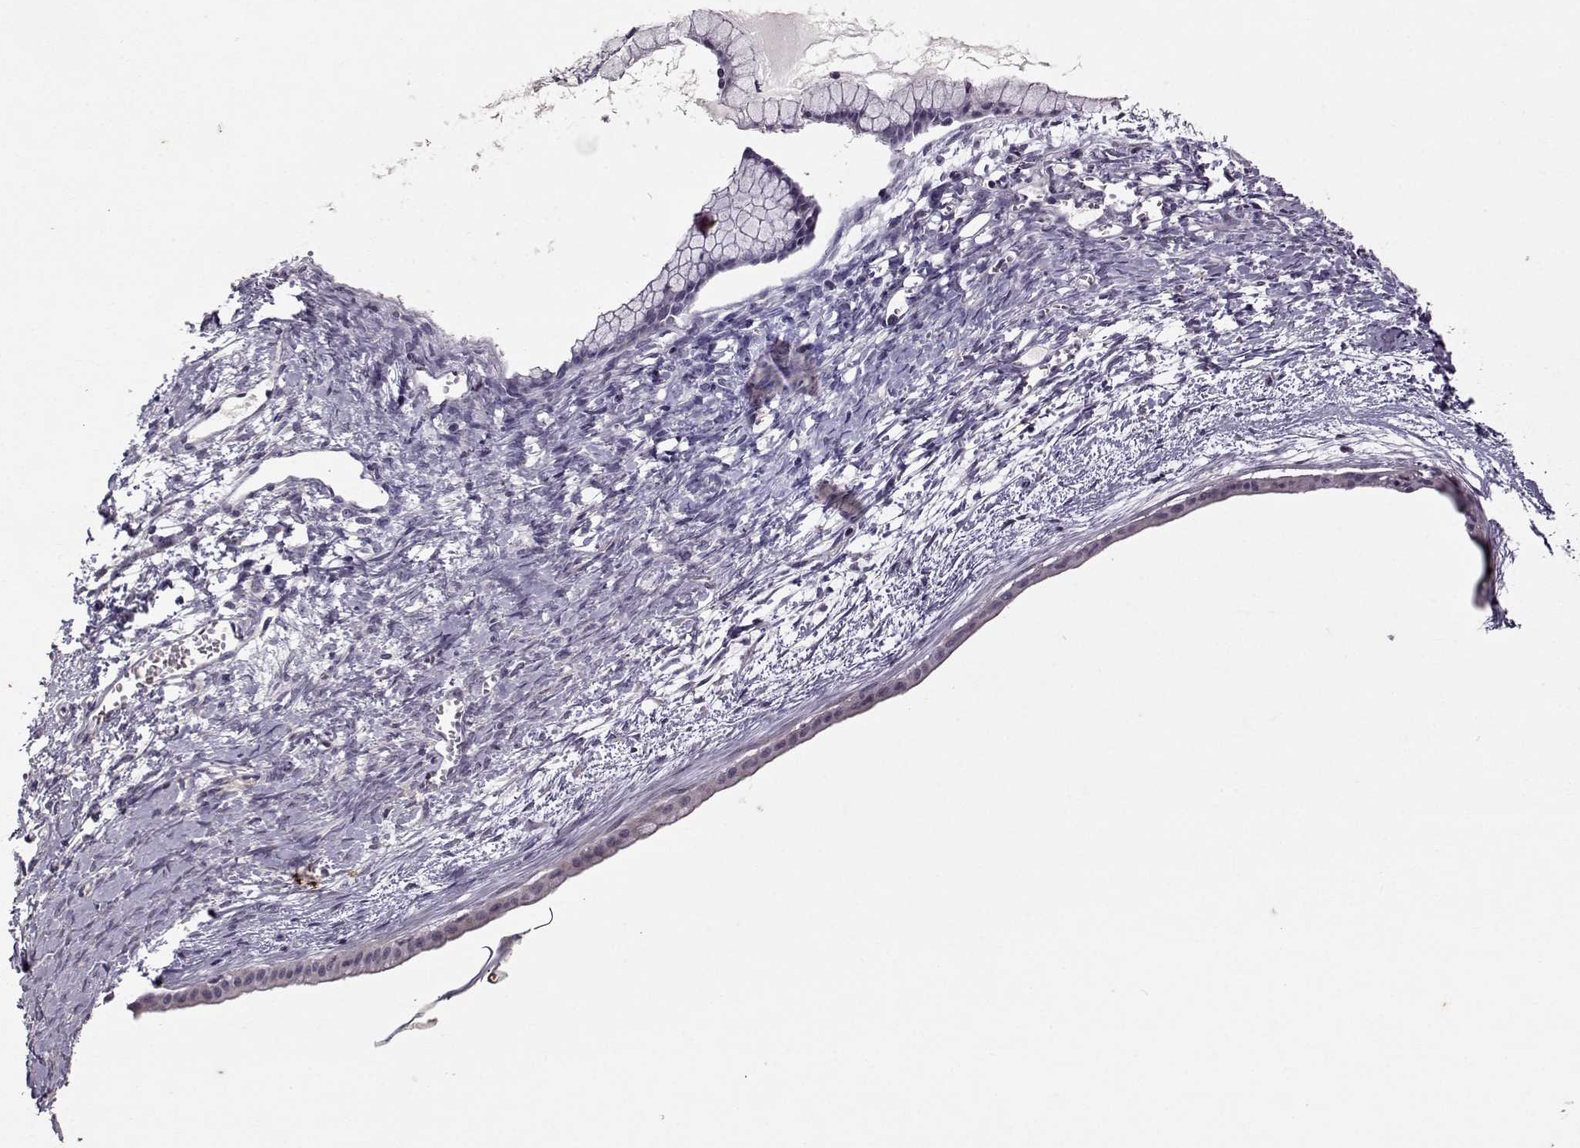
{"staining": {"intensity": "negative", "quantity": "none", "location": "none"}, "tissue": "ovarian cancer", "cell_type": "Tumor cells", "image_type": "cancer", "snomed": [{"axis": "morphology", "description": "Cystadenocarcinoma, mucinous, NOS"}, {"axis": "topography", "description": "Ovary"}], "caption": "Immunohistochemistry photomicrograph of neoplastic tissue: ovarian cancer (mucinous cystadenocarcinoma) stained with DAB demonstrates no significant protein staining in tumor cells.", "gene": "KRT9", "patient": {"sex": "female", "age": 41}}